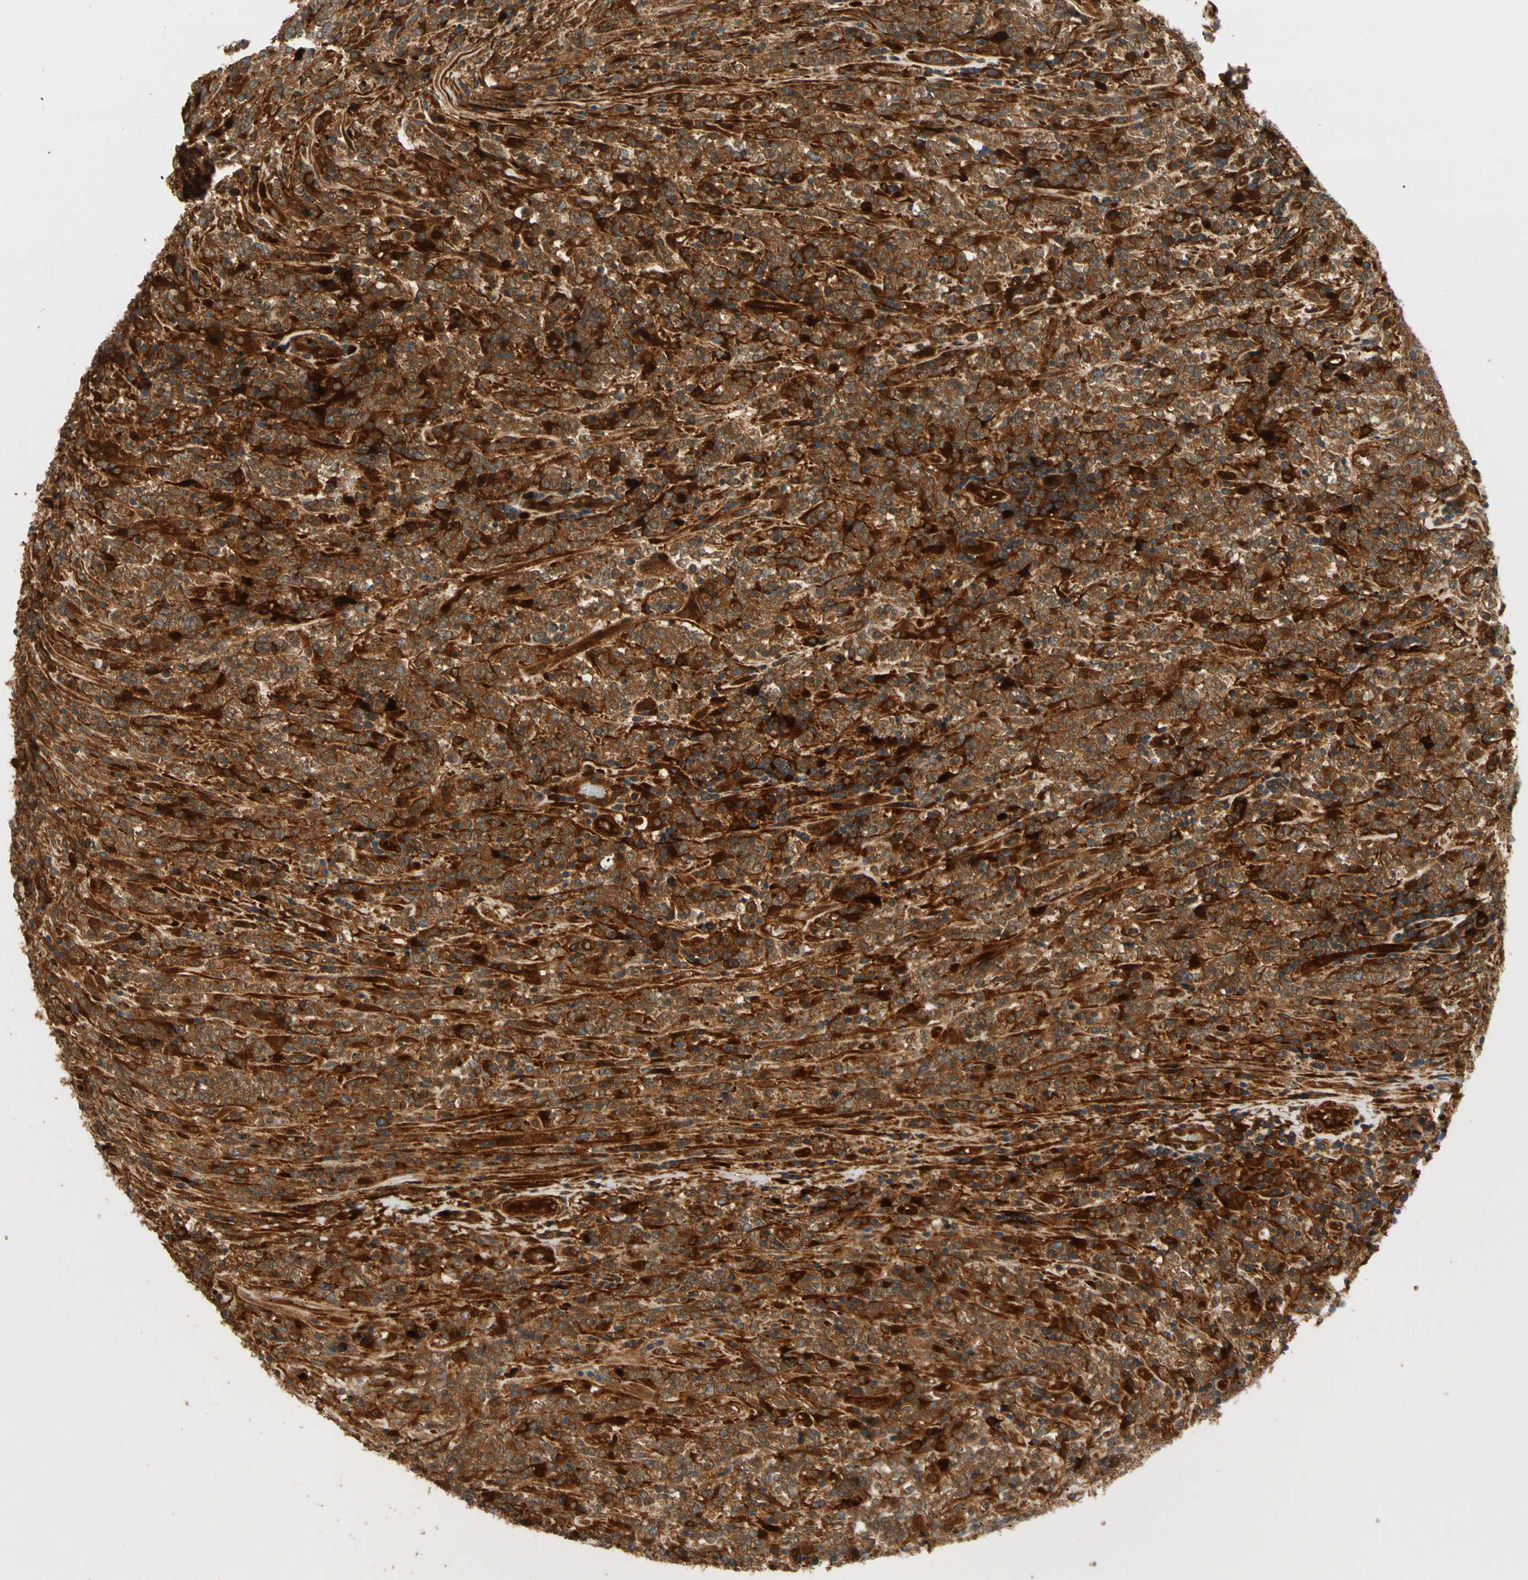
{"staining": {"intensity": "strong", "quantity": ">75%", "location": "cytoplasmic/membranous"}, "tissue": "lymphoma", "cell_type": "Tumor cells", "image_type": "cancer", "snomed": [{"axis": "morphology", "description": "Malignant lymphoma, non-Hodgkin's type, High grade"}, {"axis": "topography", "description": "Soft tissue"}], "caption": "IHC image of human lymphoma stained for a protein (brown), which displays high levels of strong cytoplasmic/membranous expression in approximately >75% of tumor cells.", "gene": "PARP14", "patient": {"sex": "male", "age": 18}}